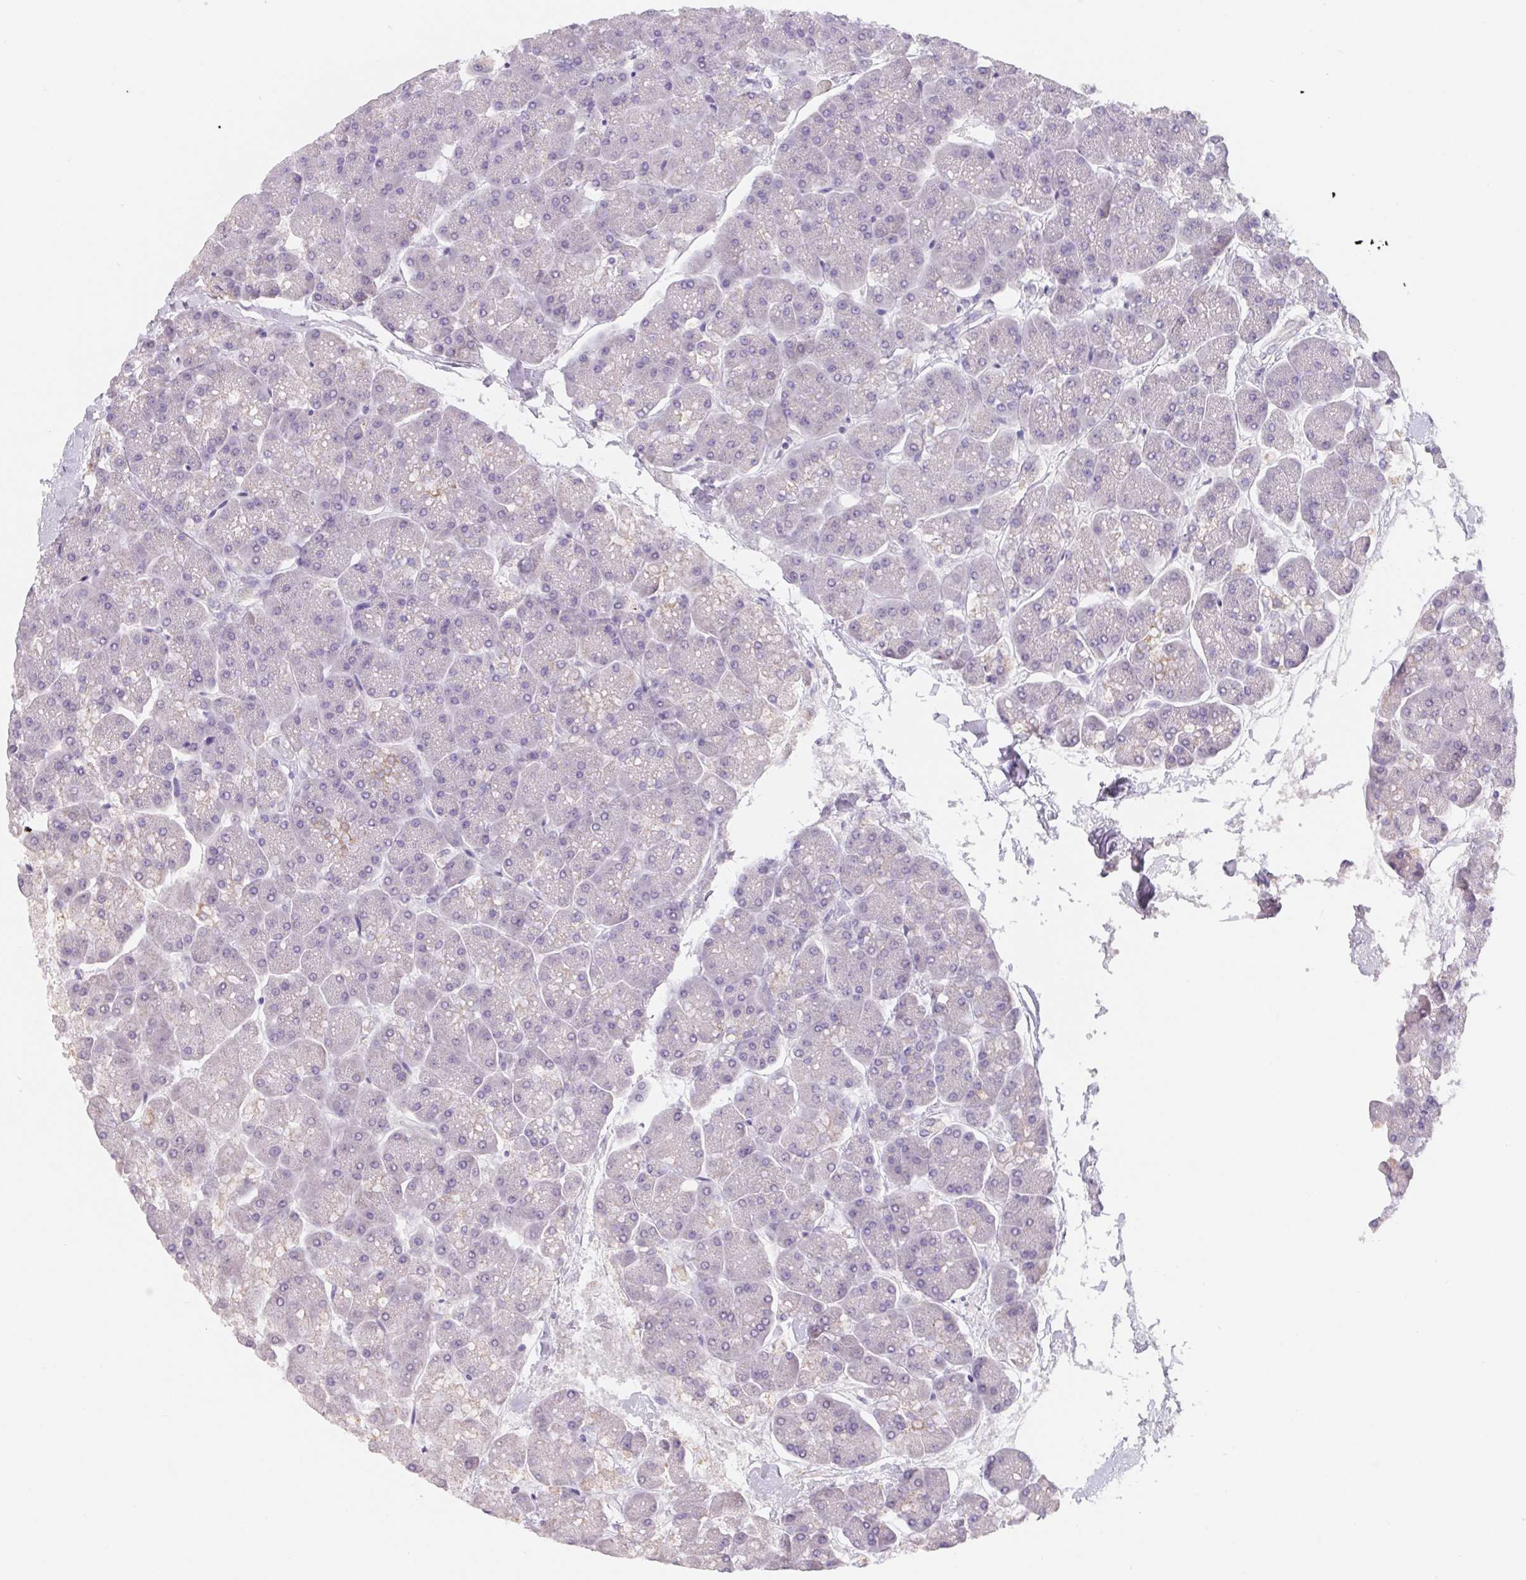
{"staining": {"intensity": "negative", "quantity": "none", "location": "none"}, "tissue": "pancreas", "cell_type": "Exocrine glandular cells", "image_type": "normal", "snomed": [{"axis": "morphology", "description": "Normal tissue, NOS"}, {"axis": "topography", "description": "Pancreas"}, {"axis": "topography", "description": "Peripheral nerve tissue"}], "caption": "DAB (3,3'-diaminobenzidine) immunohistochemical staining of benign pancreas reveals no significant staining in exocrine glandular cells.", "gene": "LPA", "patient": {"sex": "male", "age": 54}}